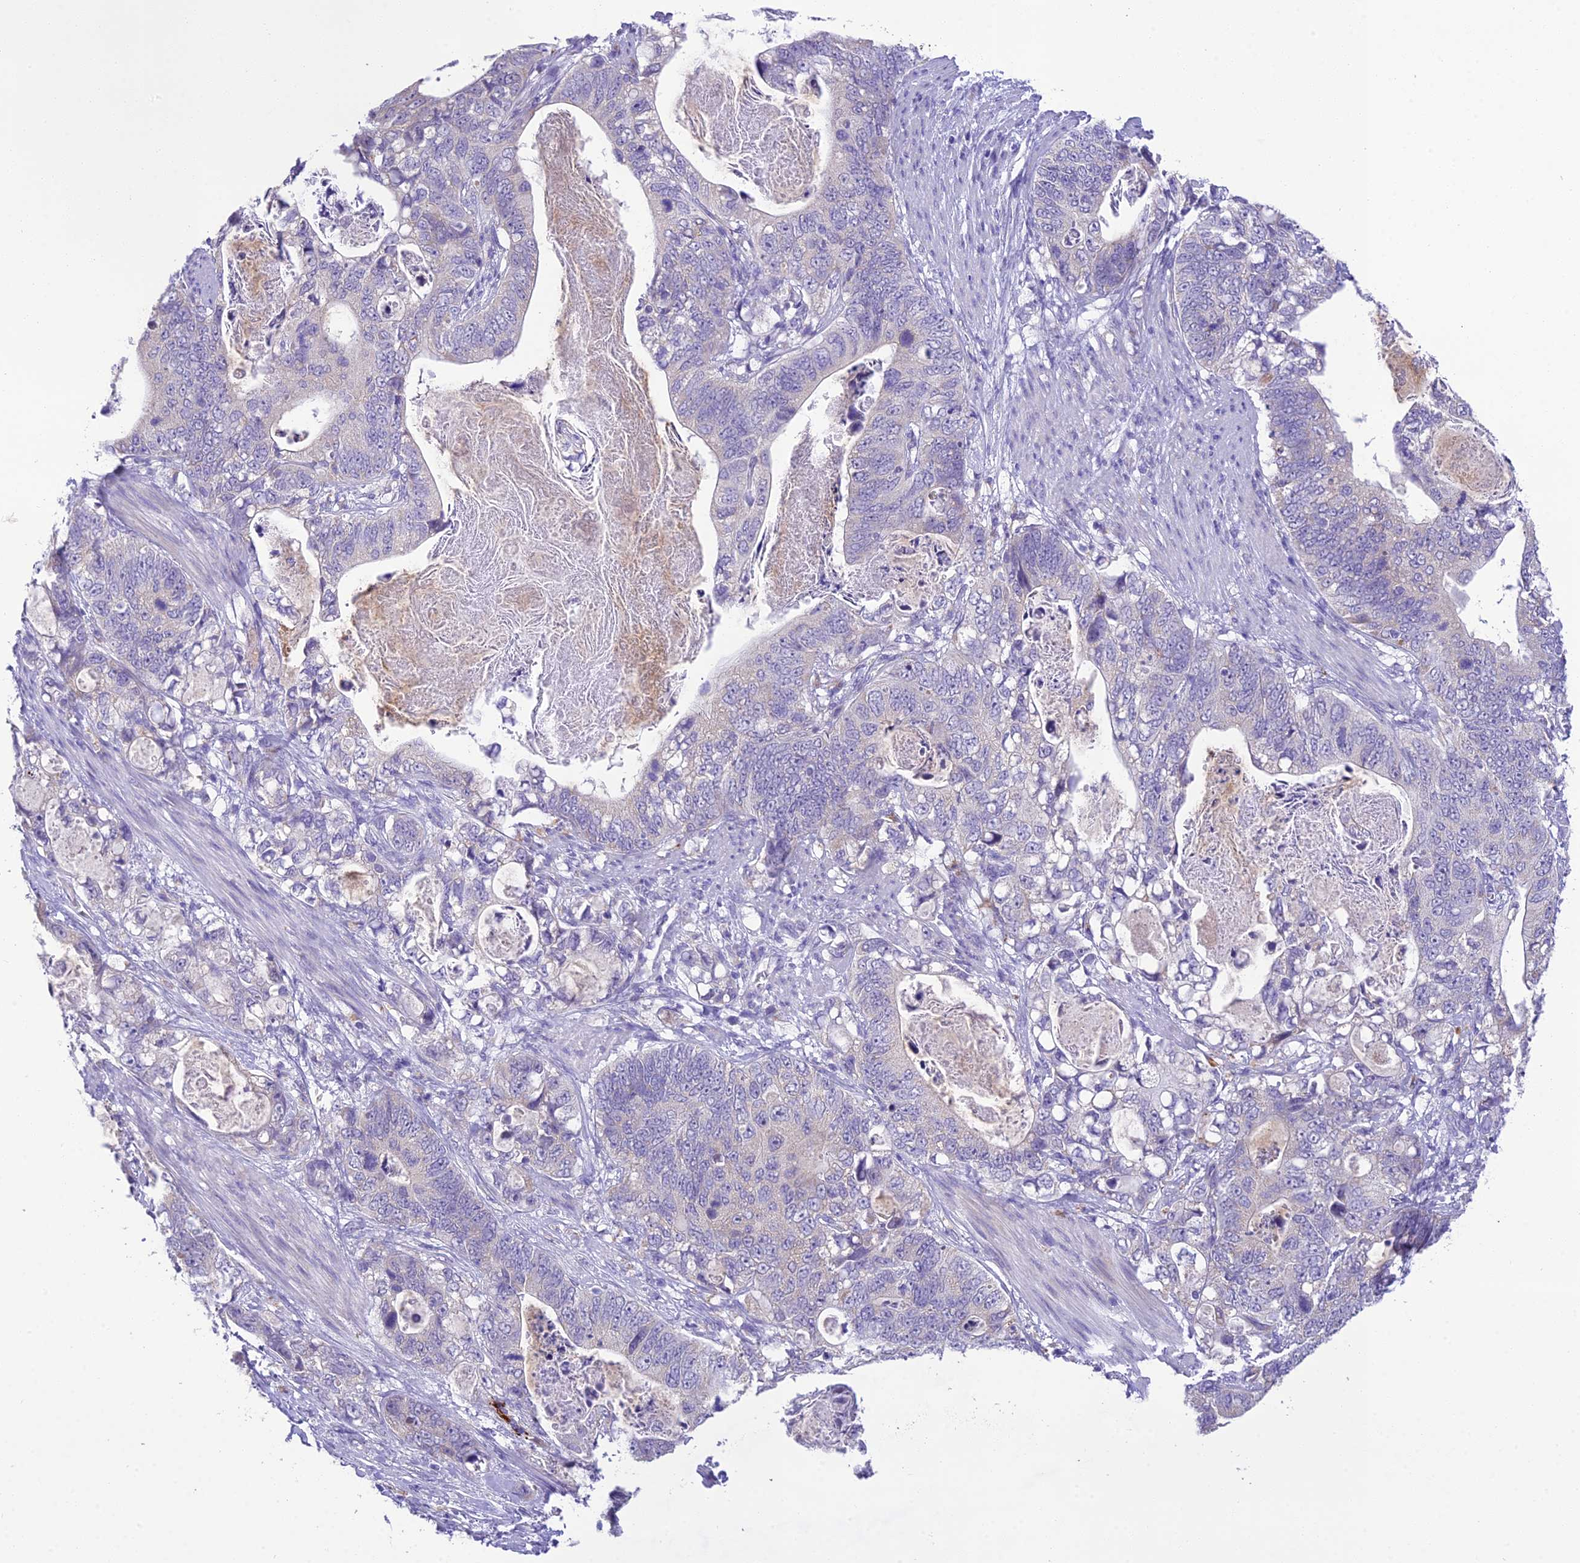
{"staining": {"intensity": "negative", "quantity": "none", "location": "none"}, "tissue": "stomach cancer", "cell_type": "Tumor cells", "image_type": "cancer", "snomed": [{"axis": "morphology", "description": "Normal tissue, NOS"}, {"axis": "morphology", "description": "Adenocarcinoma, NOS"}, {"axis": "topography", "description": "Stomach"}], "caption": "Photomicrograph shows no significant protein positivity in tumor cells of stomach adenocarcinoma.", "gene": "MIIP", "patient": {"sex": "female", "age": 89}}